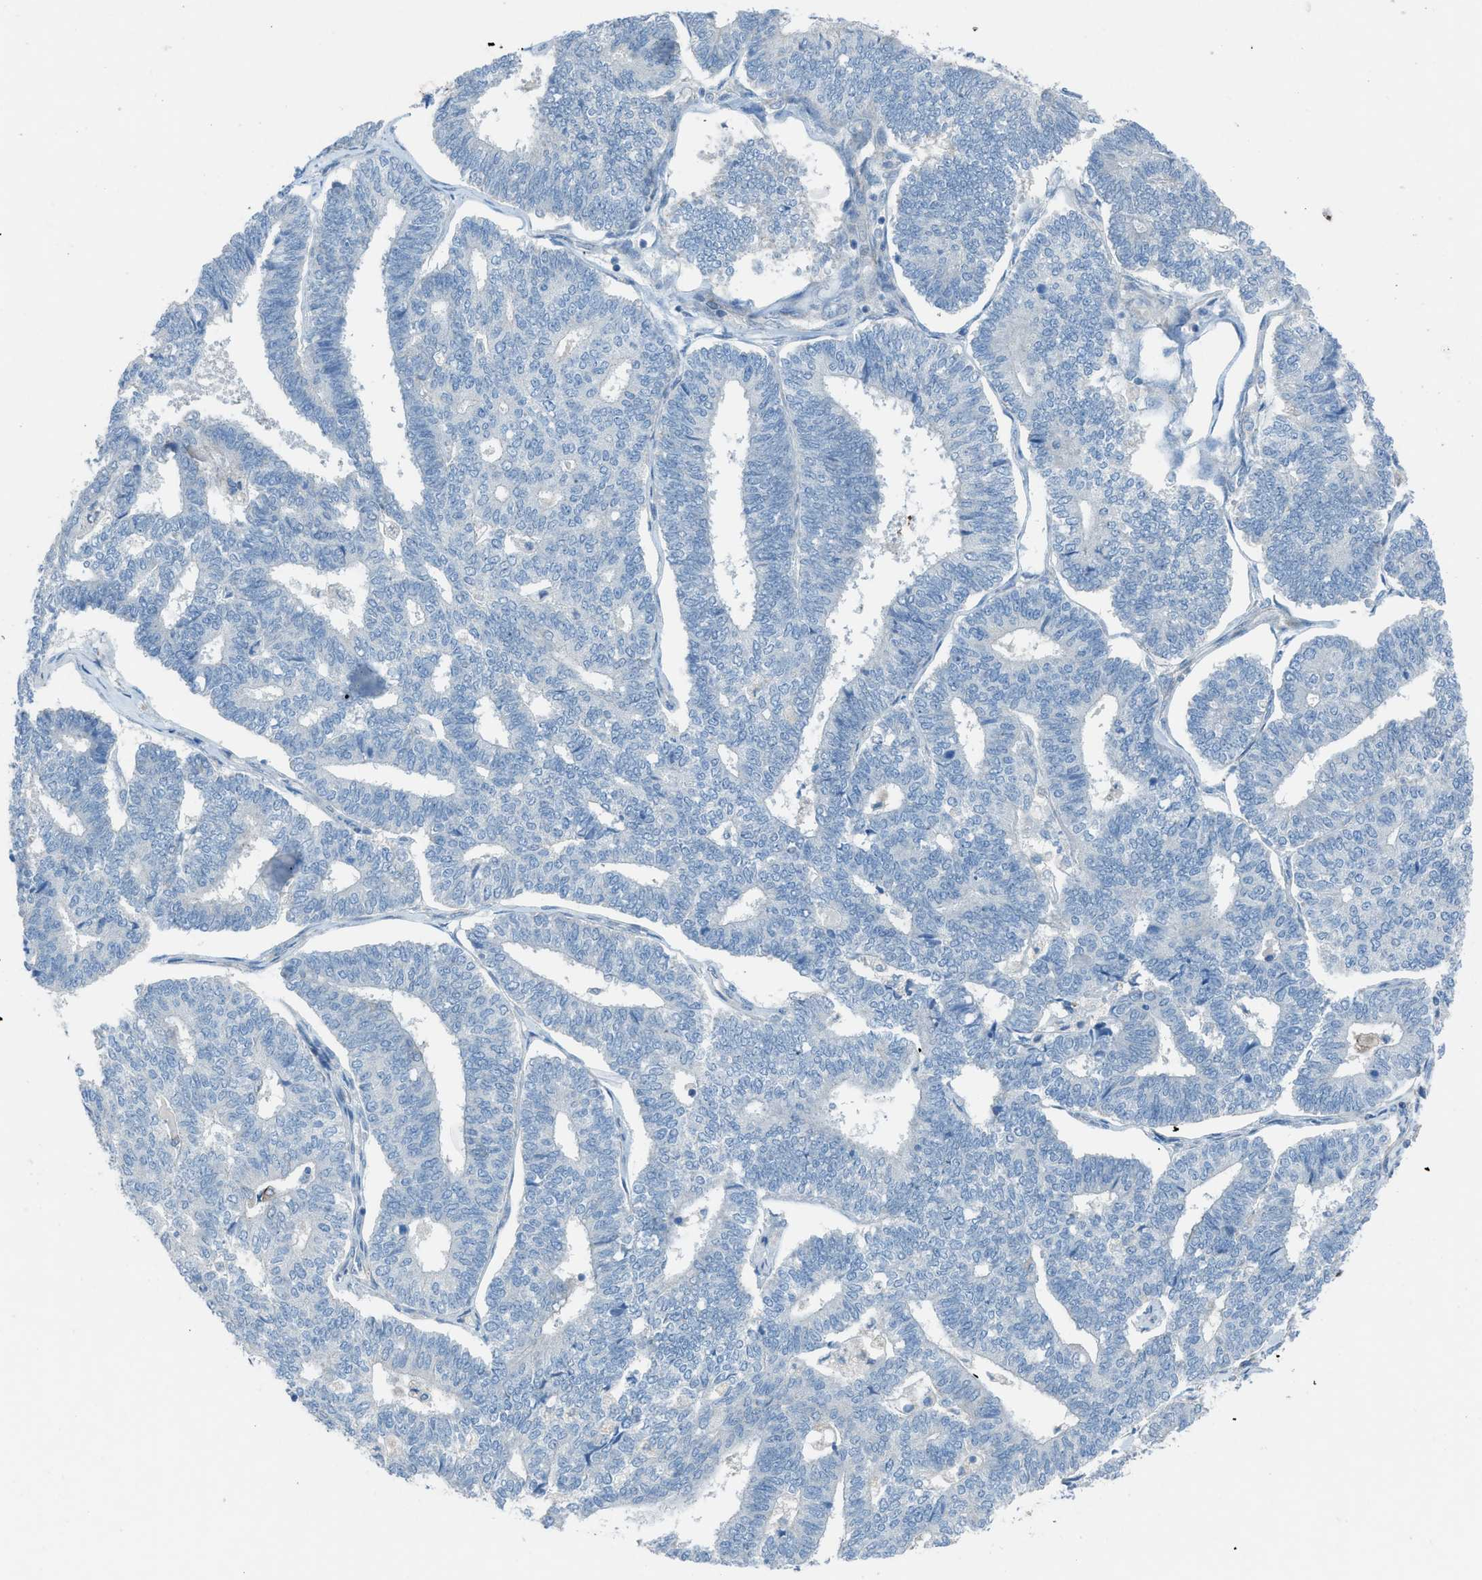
{"staining": {"intensity": "negative", "quantity": "none", "location": "none"}, "tissue": "endometrial cancer", "cell_type": "Tumor cells", "image_type": "cancer", "snomed": [{"axis": "morphology", "description": "Adenocarcinoma, NOS"}, {"axis": "topography", "description": "Endometrium"}], "caption": "Immunohistochemistry (IHC) of human adenocarcinoma (endometrial) demonstrates no expression in tumor cells. Nuclei are stained in blue.", "gene": "PRKN", "patient": {"sex": "female", "age": 70}}